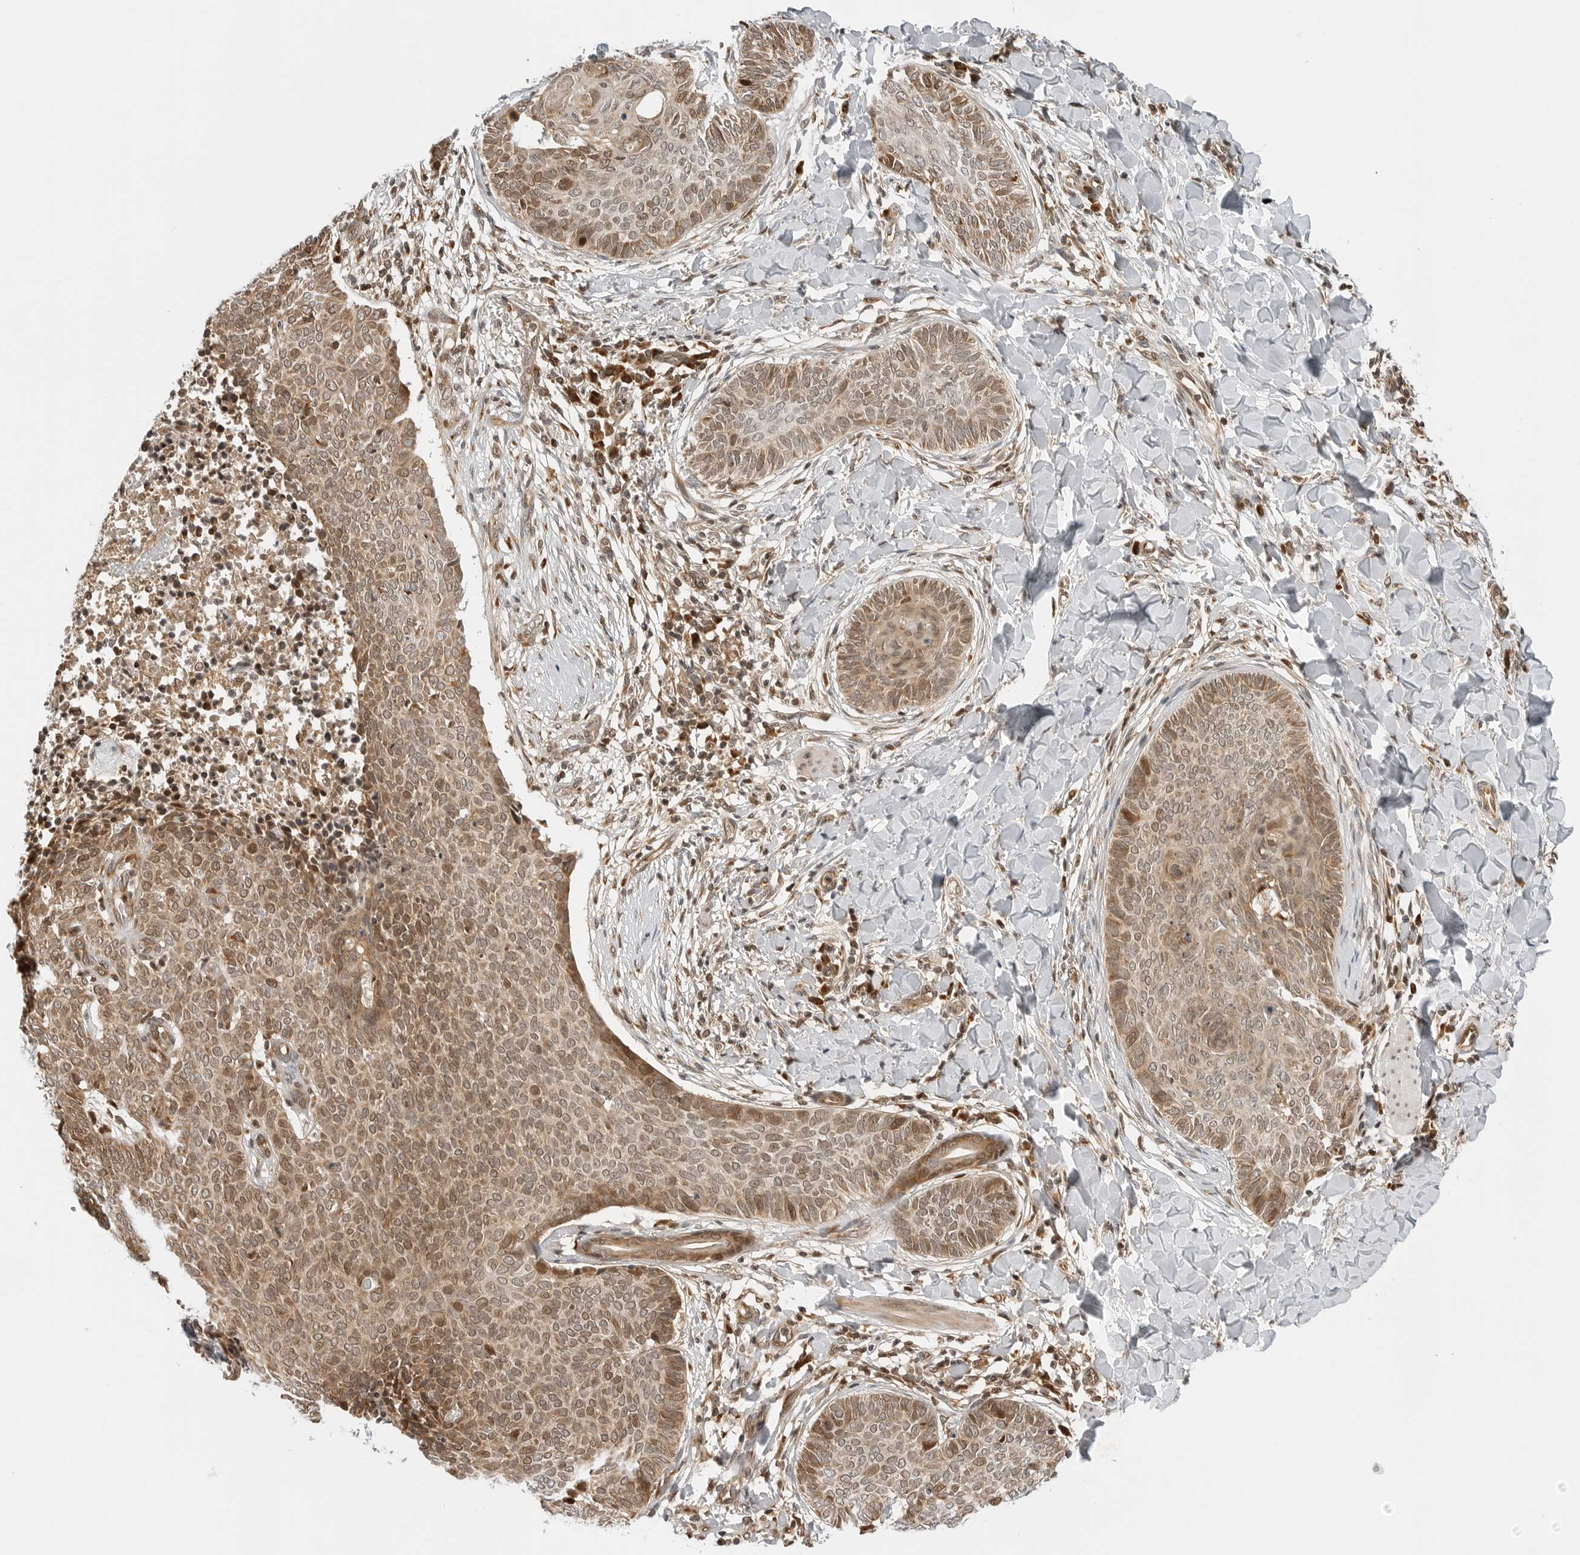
{"staining": {"intensity": "moderate", "quantity": ">75%", "location": "cytoplasmic/membranous,nuclear"}, "tissue": "skin cancer", "cell_type": "Tumor cells", "image_type": "cancer", "snomed": [{"axis": "morphology", "description": "Normal tissue, NOS"}, {"axis": "morphology", "description": "Basal cell carcinoma"}, {"axis": "topography", "description": "Skin"}], "caption": "An immunohistochemistry micrograph of neoplastic tissue is shown. Protein staining in brown shows moderate cytoplasmic/membranous and nuclear positivity in skin basal cell carcinoma within tumor cells.", "gene": "TIPRL", "patient": {"sex": "male", "age": 50}}